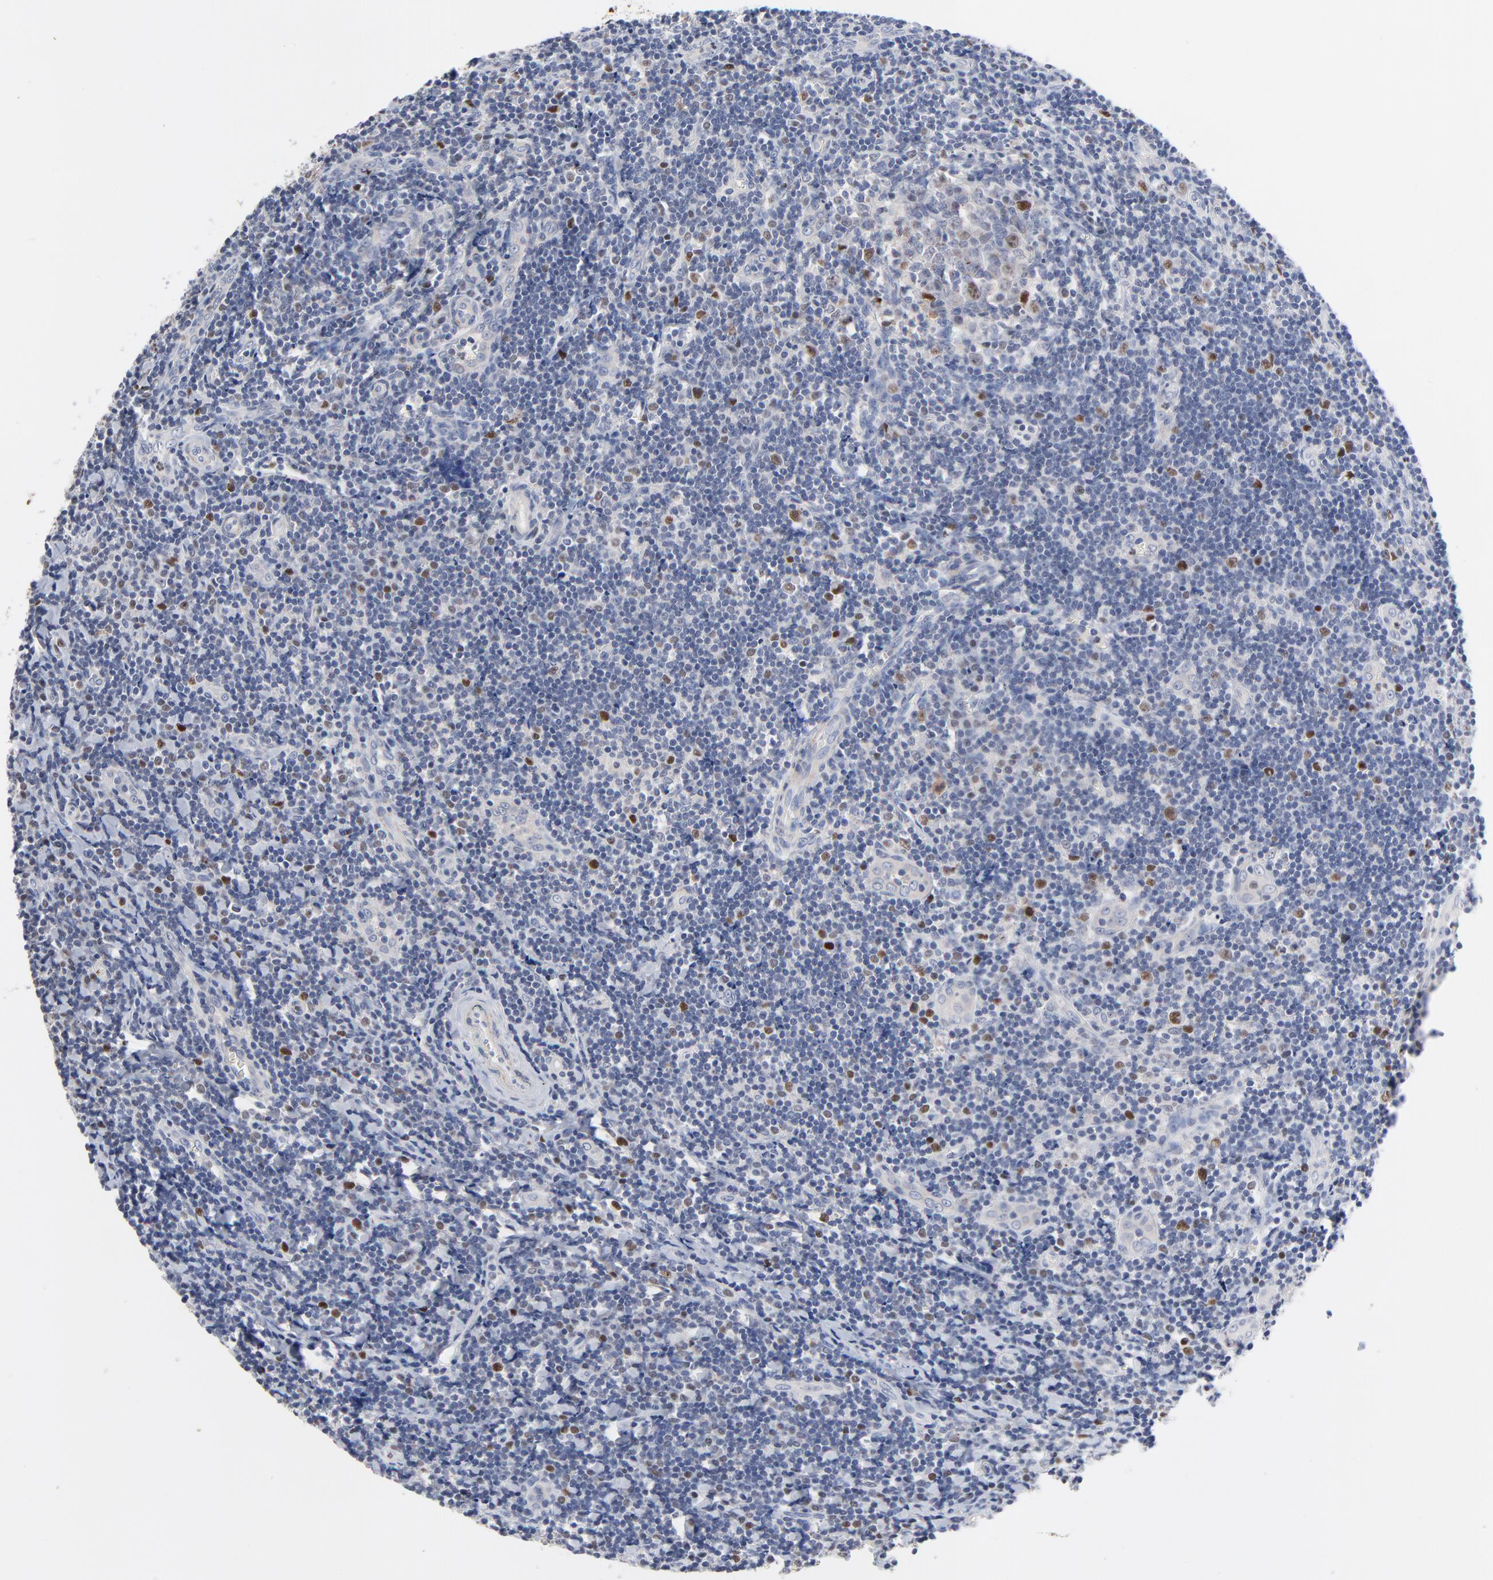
{"staining": {"intensity": "moderate", "quantity": "<25%", "location": "nuclear"}, "tissue": "tonsil", "cell_type": "Germinal center cells", "image_type": "normal", "snomed": [{"axis": "morphology", "description": "Normal tissue, NOS"}, {"axis": "topography", "description": "Tonsil"}], "caption": "A micrograph showing moderate nuclear expression in approximately <25% of germinal center cells in normal tonsil, as visualized by brown immunohistochemical staining.", "gene": "AADAC", "patient": {"sex": "male", "age": 20}}